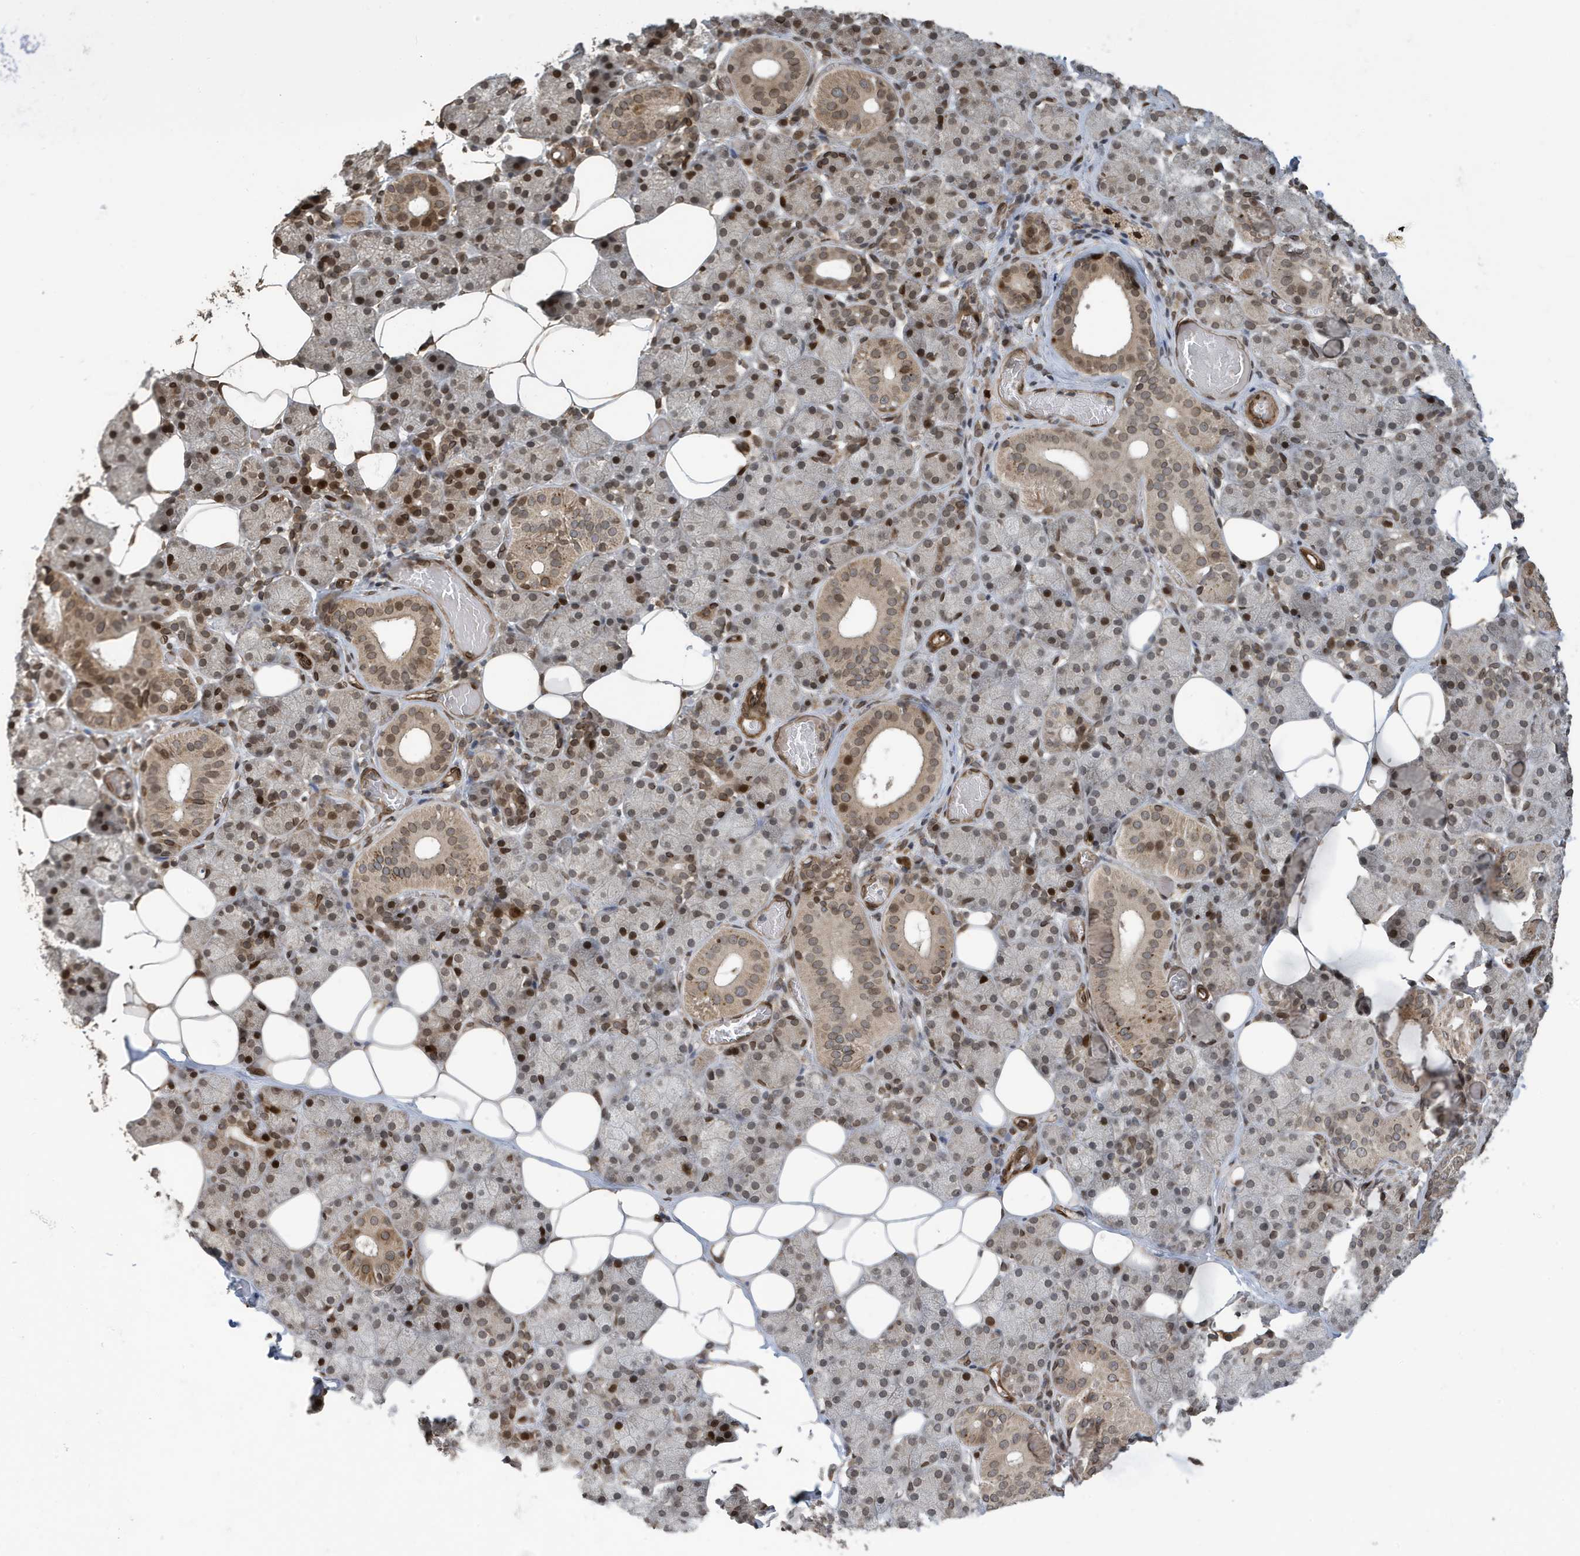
{"staining": {"intensity": "moderate", "quantity": "25%-75%", "location": "cytoplasmic/membranous,nuclear"}, "tissue": "salivary gland", "cell_type": "Glandular cells", "image_type": "normal", "snomed": [{"axis": "morphology", "description": "Normal tissue, NOS"}, {"axis": "topography", "description": "Salivary gland"}], "caption": "Protein positivity by immunohistochemistry reveals moderate cytoplasmic/membranous,nuclear staining in approximately 25%-75% of glandular cells in normal salivary gland.", "gene": "DUSP18", "patient": {"sex": "female", "age": 33}}